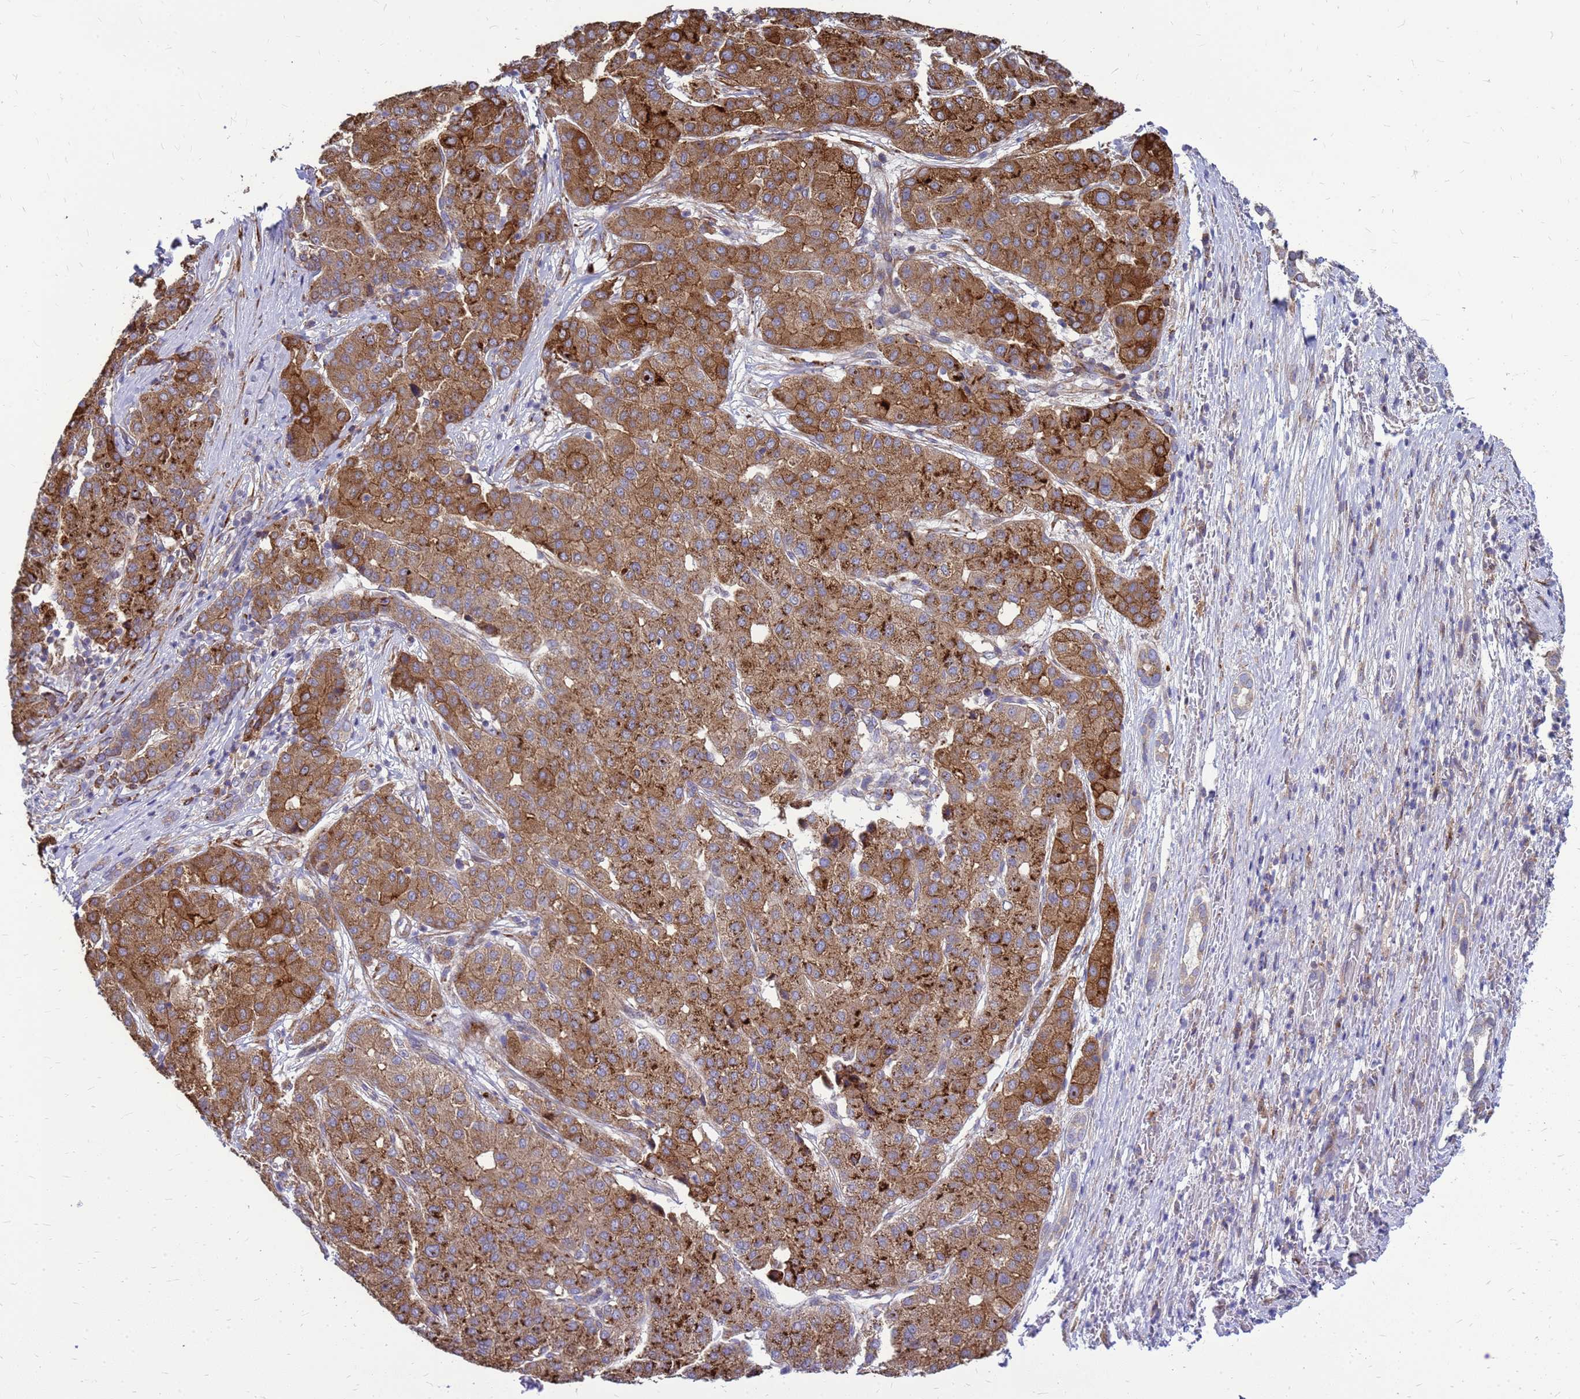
{"staining": {"intensity": "moderate", "quantity": ">75%", "location": "cytoplasmic/membranous"}, "tissue": "liver cancer", "cell_type": "Tumor cells", "image_type": "cancer", "snomed": [{"axis": "morphology", "description": "Carcinoma, Hepatocellular, NOS"}, {"axis": "topography", "description": "Liver"}], "caption": "Immunohistochemical staining of liver hepatocellular carcinoma exhibits moderate cytoplasmic/membranous protein expression in approximately >75% of tumor cells. The staining was performed using DAB, with brown indicating positive protein expression. Nuclei are stained blue with hematoxylin.", "gene": "FSTL4", "patient": {"sex": "male", "age": 65}}